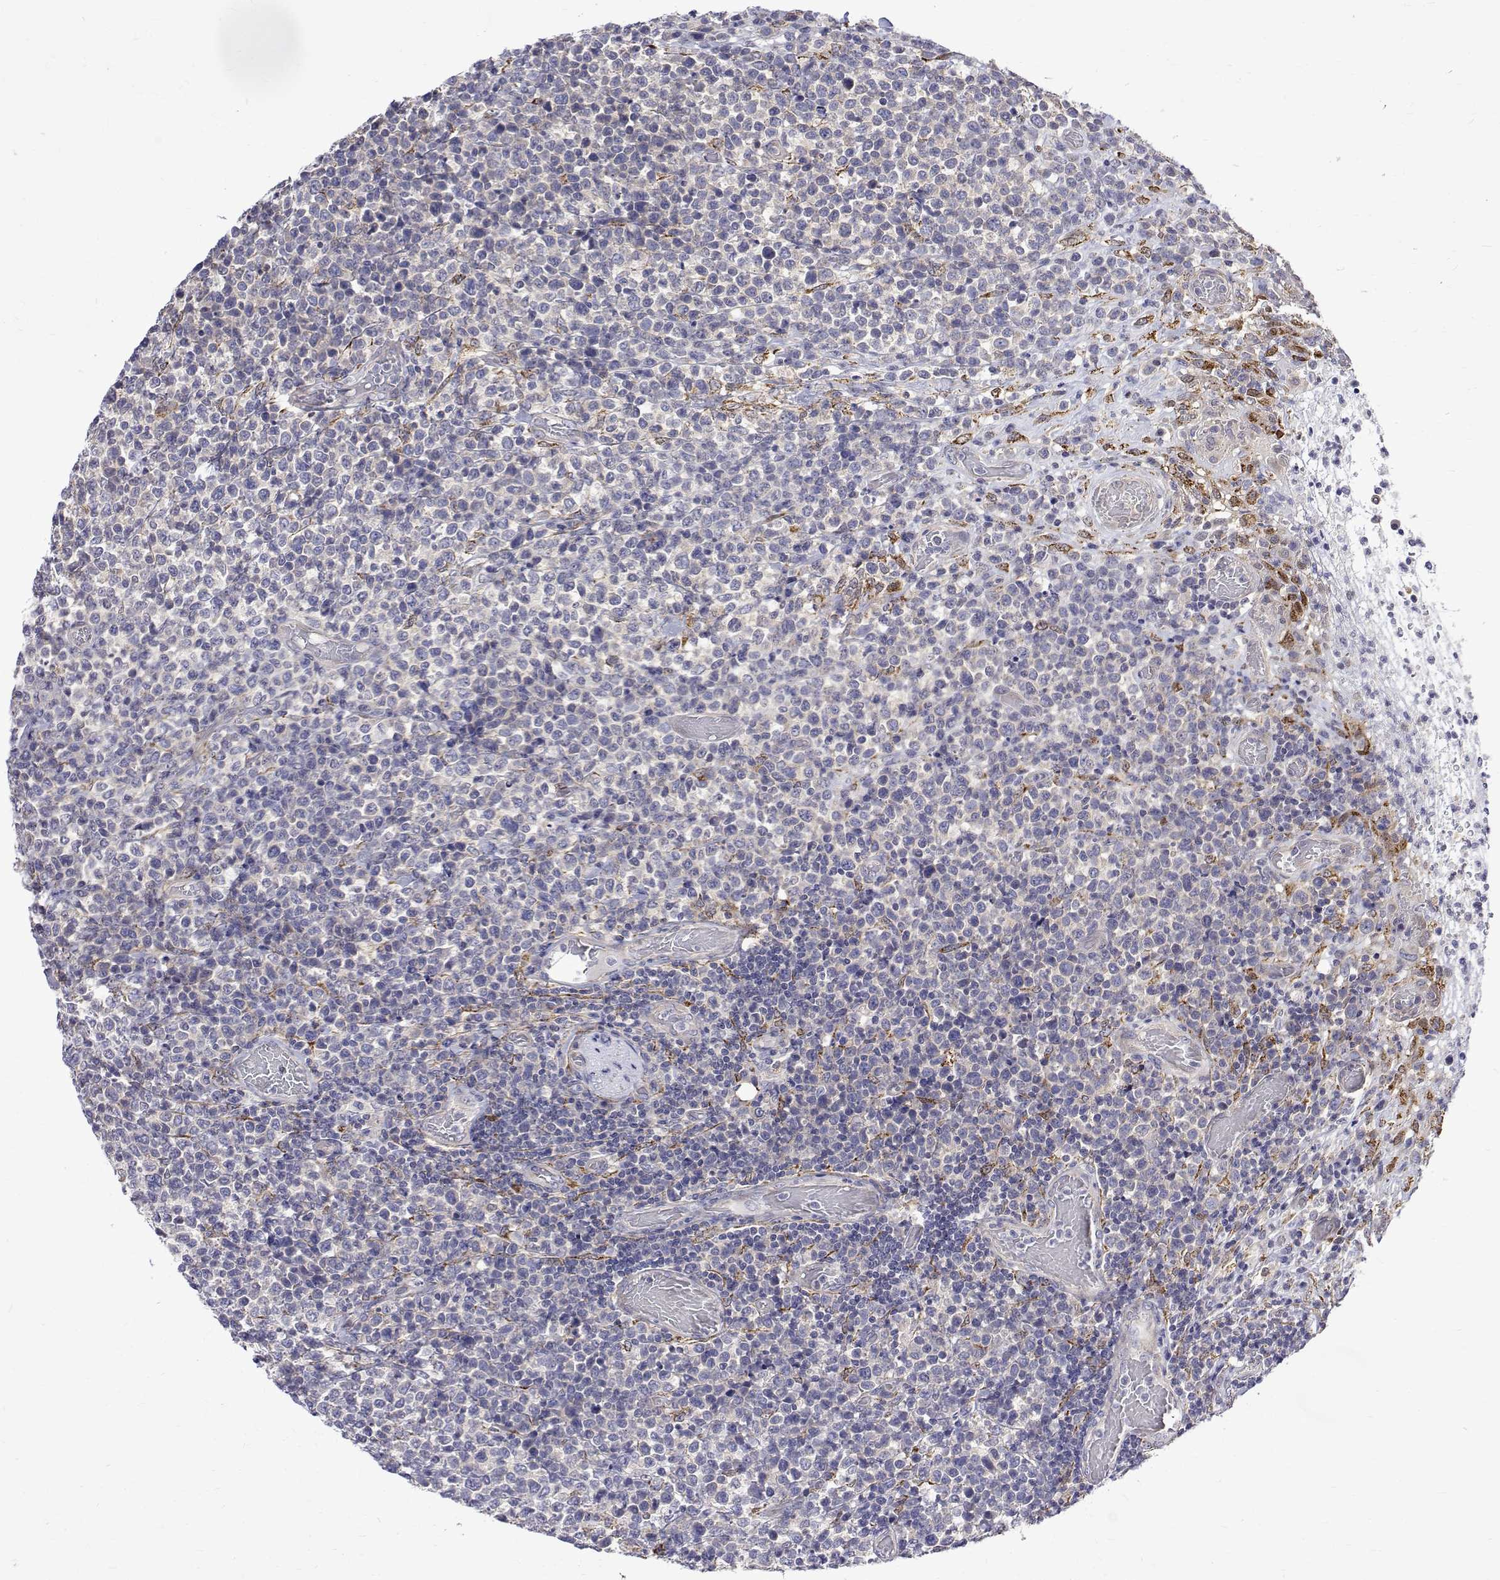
{"staining": {"intensity": "negative", "quantity": "none", "location": "none"}, "tissue": "lymphoma", "cell_type": "Tumor cells", "image_type": "cancer", "snomed": [{"axis": "morphology", "description": "Malignant lymphoma, non-Hodgkin's type, High grade"}, {"axis": "topography", "description": "Soft tissue"}], "caption": "Lymphoma stained for a protein using immunohistochemistry (IHC) demonstrates no positivity tumor cells.", "gene": "PADI1", "patient": {"sex": "female", "age": 56}}